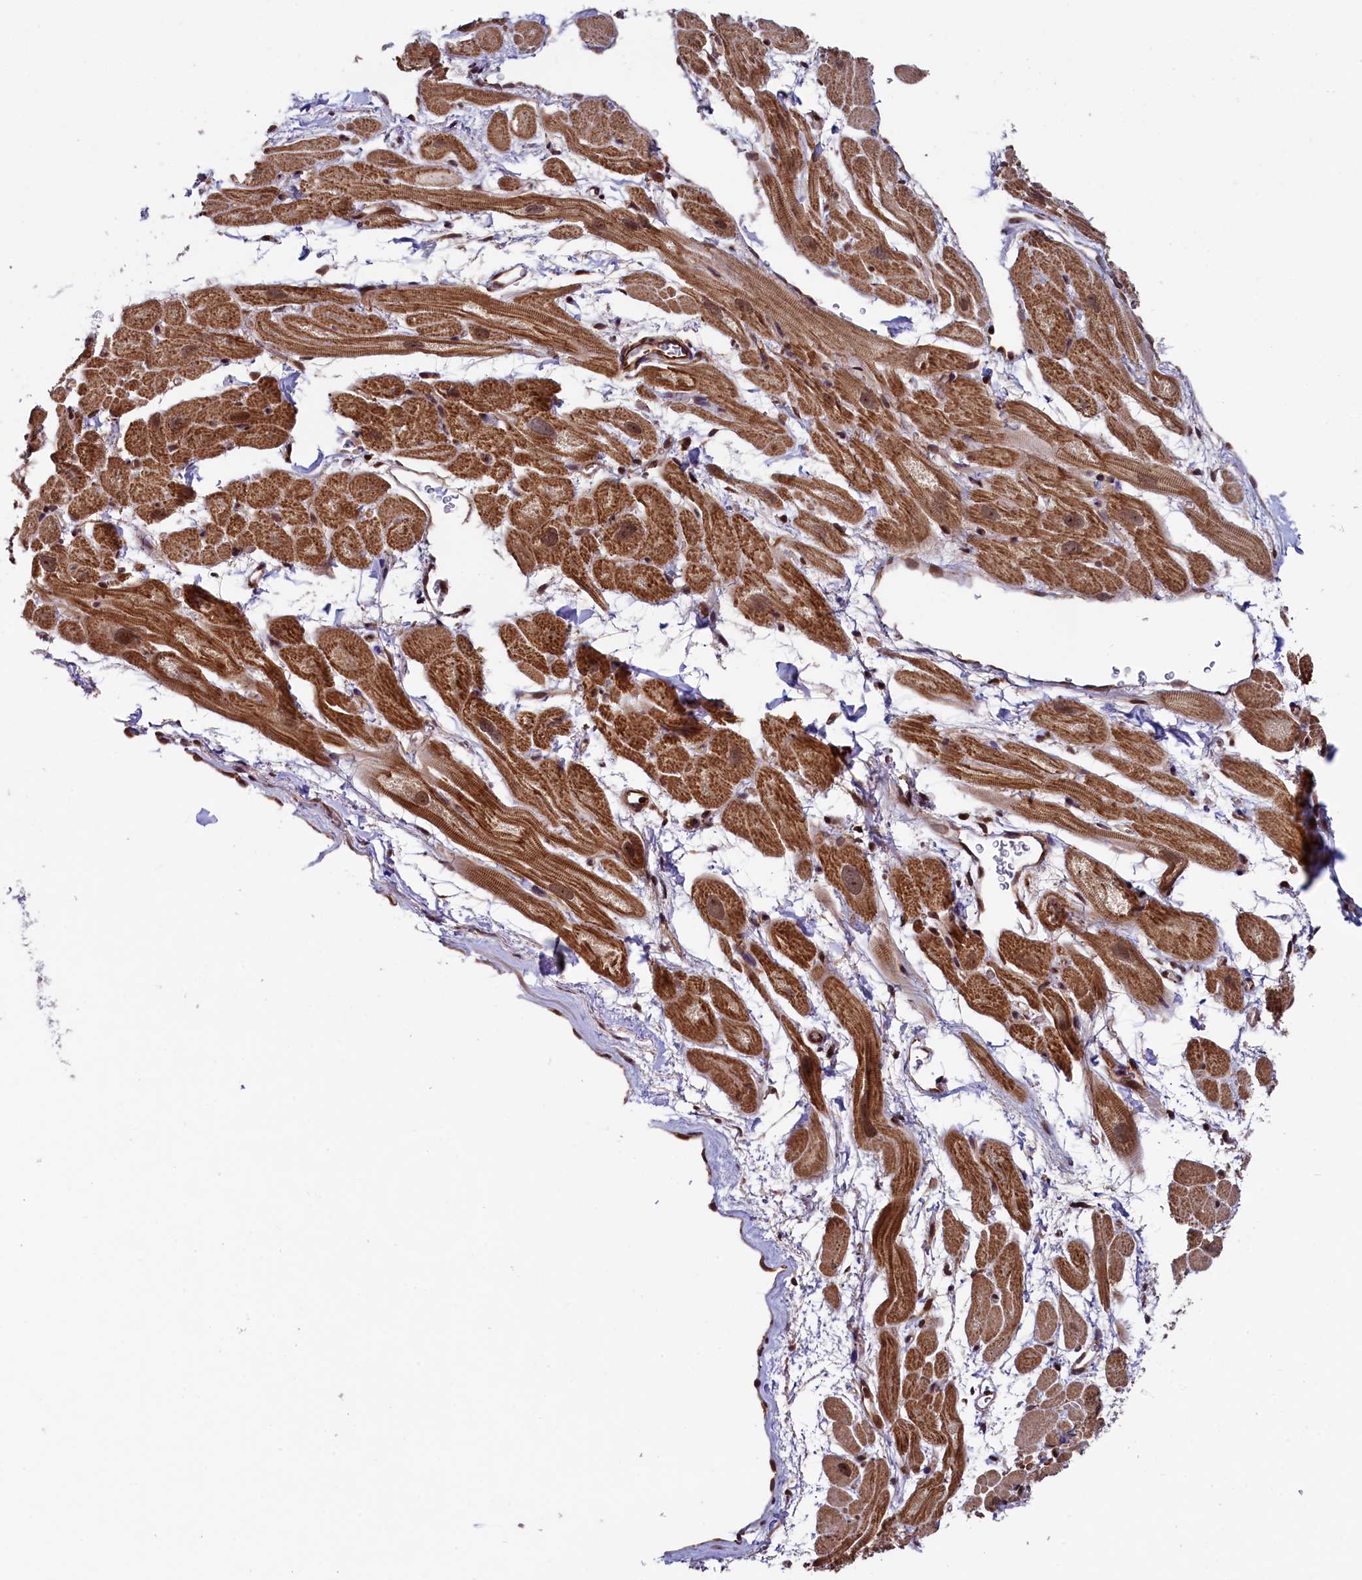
{"staining": {"intensity": "moderate", "quantity": ">75%", "location": "cytoplasmic/membranous,nuclear"}, "tissue": "heart muscle", "cell_type": "Cardiomyocytes", "image_type": "normal", "snomed": [{"axis": "morphology", "description": "Normal tissue, NOS"}, {"axis": "topography", "description": "Heart"}], "caption": "Unremarkable heart muscle displays moderate cytoplasmic/membranous,nuclear expression in about >75% of cardiomyocytes, visualized by immunohistochemistry. The protein of interest is stained brown, and the nuclei are stained in blue (DAB IHC with brightfield microscopy, high magnification).", "gene": "LEO1", "patient": {"sex": "male", "age": 49}}